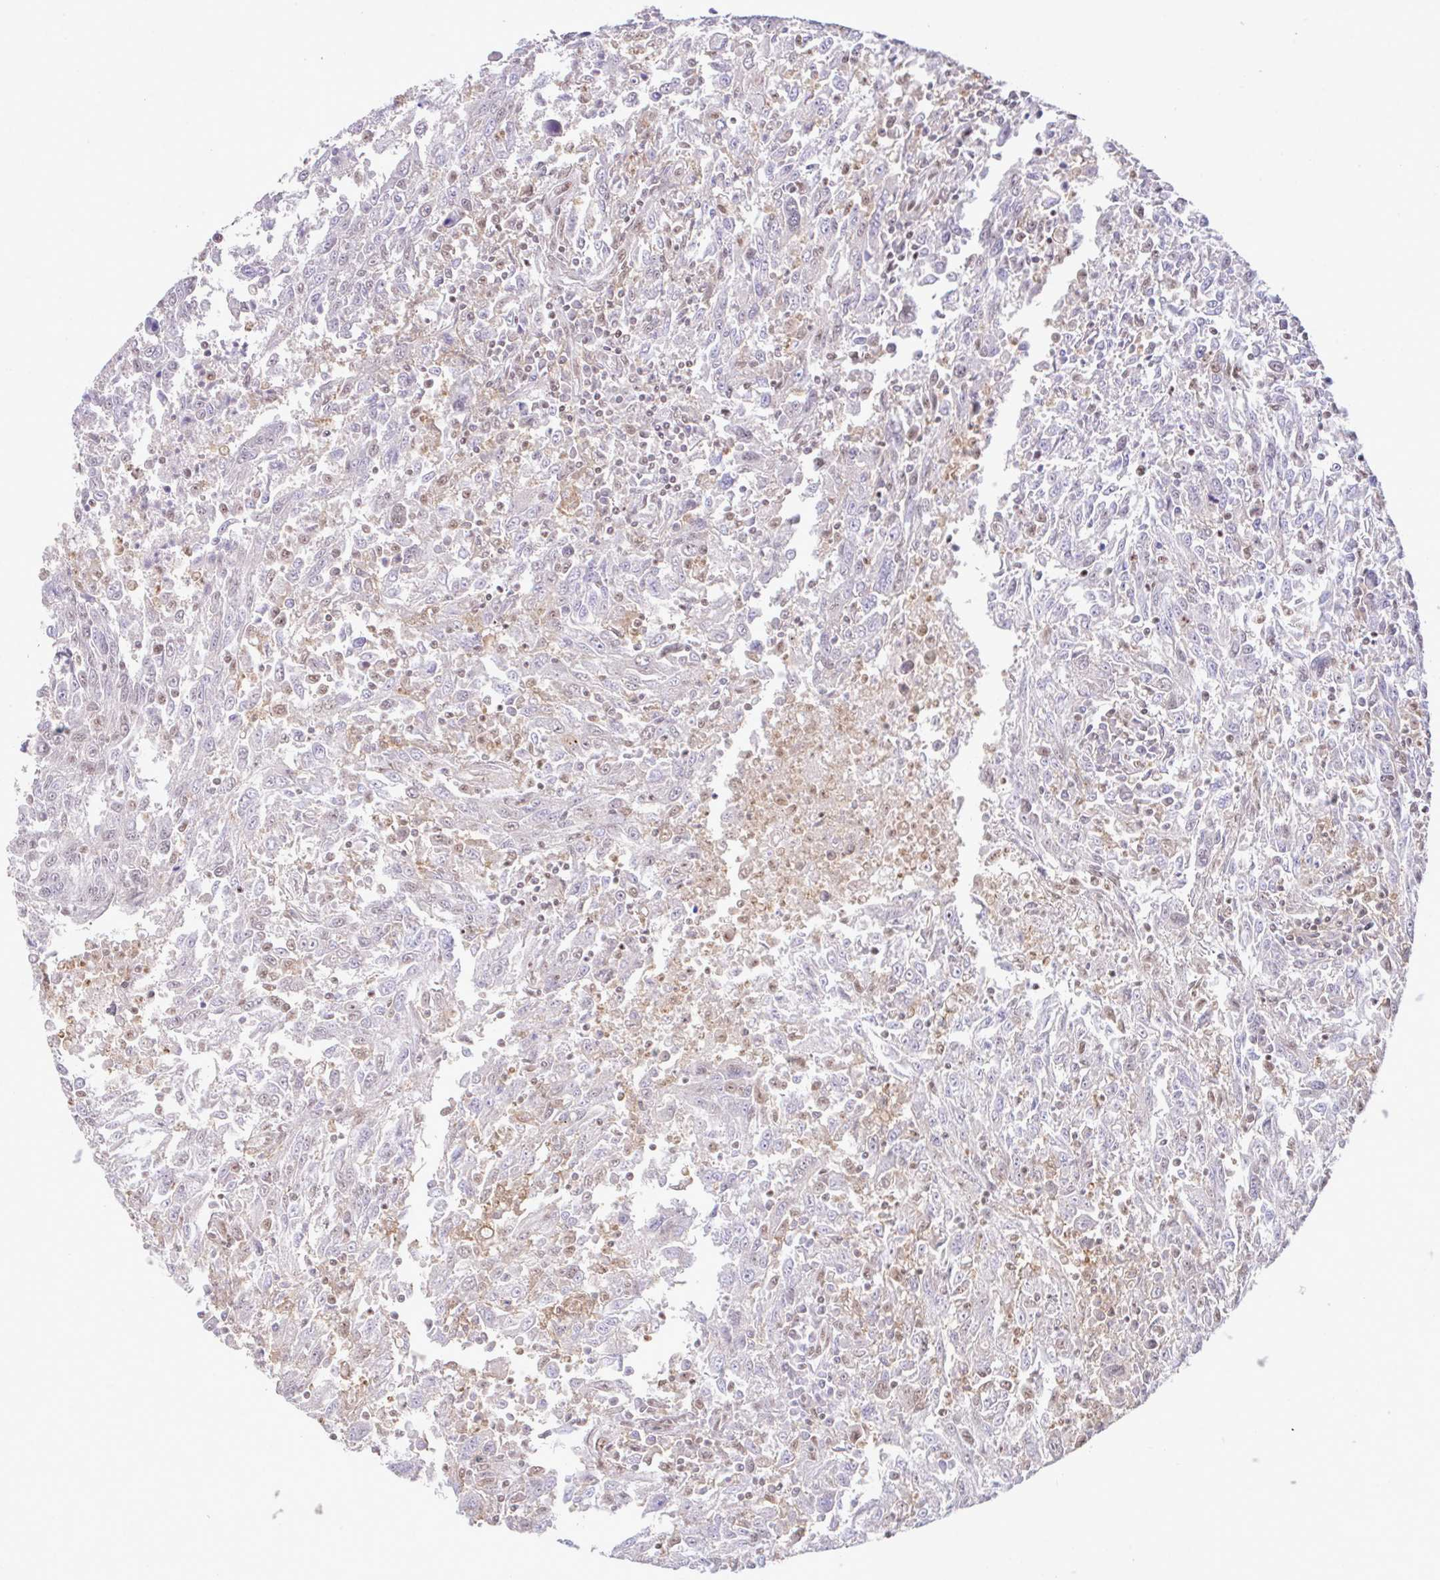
{"staining": {"intensity": "negative", "quantity": "none", "location": "none"}, "tissue": "breast cancer", "cell_type": "Tumor cells", "image_type": "cancer", "snomed": [{"axis": "morphology", "description": "Duct carcinoma"}, {"axis": "topography", "description": "Breast"}], "caption": "Human breast infiltrating ductal carcinoma stained for a protein using immunohistochemistry (IHC) shows no staining in tumor cells.", "gene": "OR6K3", "patient": {"sex": "female", "age": 50}}